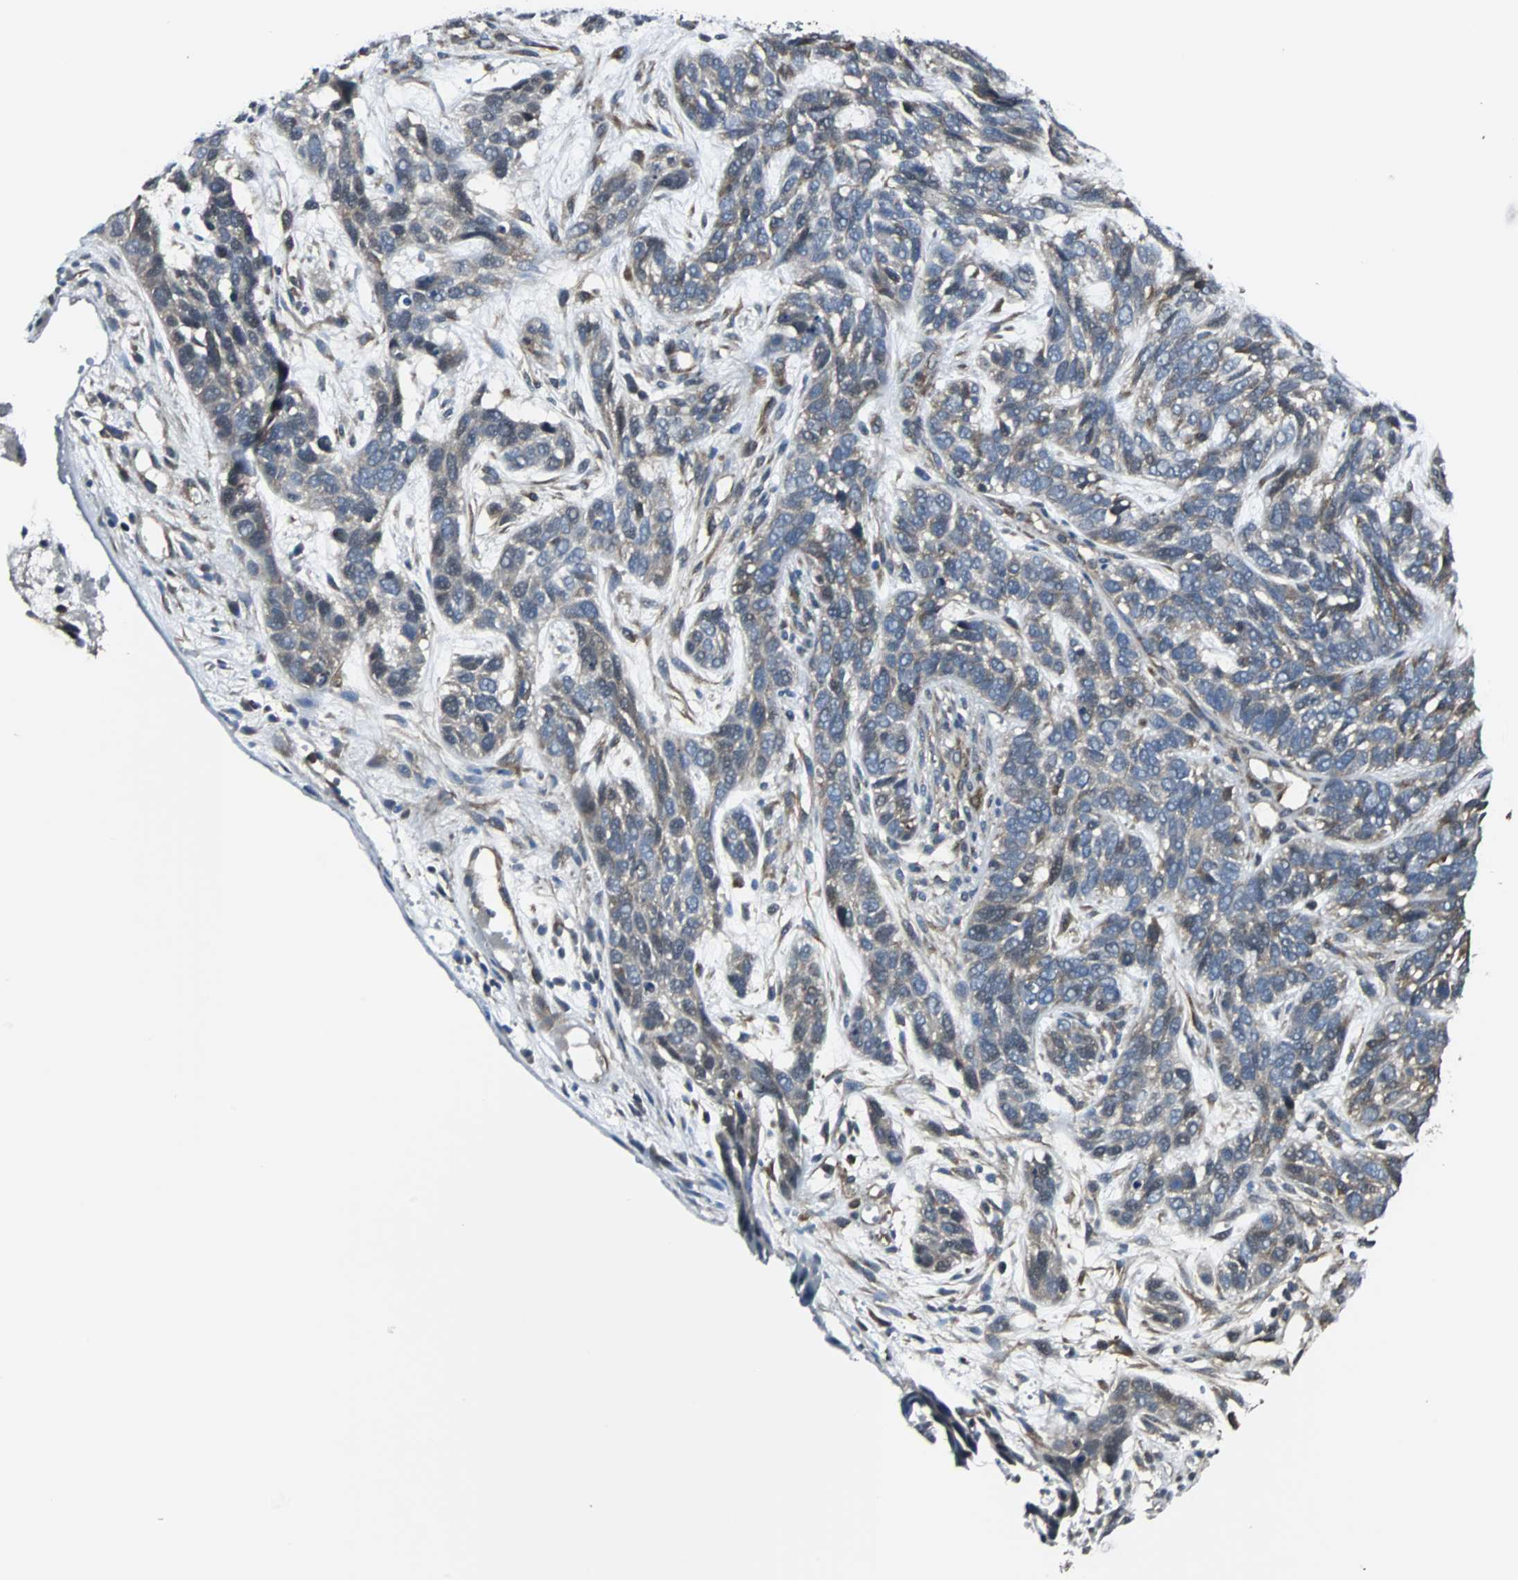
{"staining": {"intensity": "weak", "quantity": "<25%", "location": "cytoplasmic/membranous"}, "tissue": "skin cancer", "cell_type": "Tumor cells", "image_type": "cancer", "snomed": [{"axis": "morphology", "description": "Basal cell carcinoma"}, {"axis": "topography", "description": "Skin"}], "caption": "Skin basal cell carcinoma was stained to show a protein in brown. There is no significant staining in tumor cells.", "gene": "CHP1", "patient": {"sex": "male", "age": 87}}